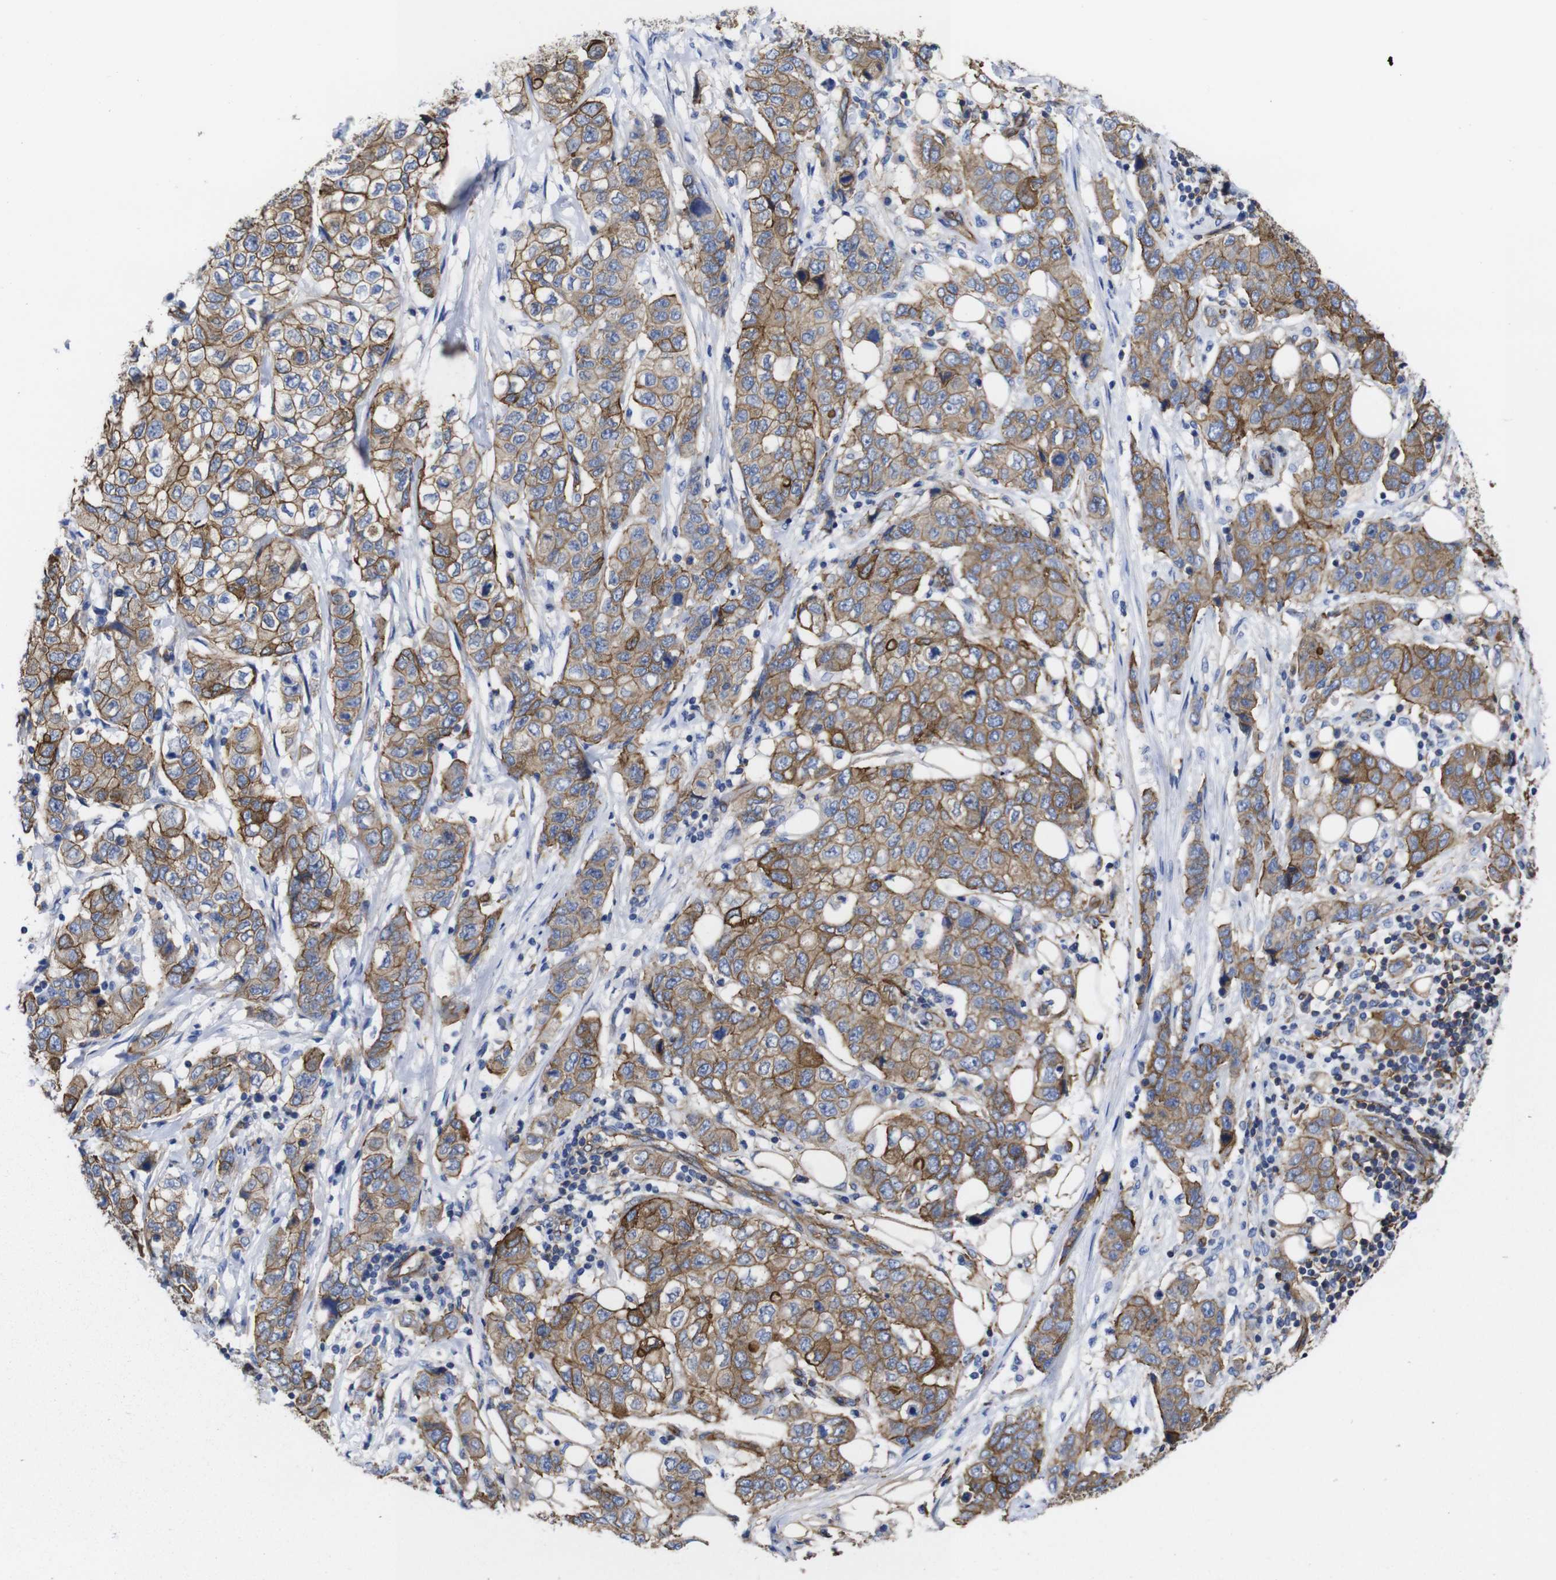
{"staining": {"intensity": "moderate", "quantity": ">75%", "location": "cytoplasmic/membranous"}, "tissue": "stomach cancer", "cell_type": "Tumor cells", "image_type": "cancer", "snomed": [{"axis": "morphology", "description": "Adenocarcinoma, NOS"}, {"axis": "topography", "description": "Stomach"}], "caption": "Human stomach cancer stained with a protein marker shows moderate staining in tumor cells.", "gene": "SPTBN1", "patient": {"sex": "male", "age": 48}}